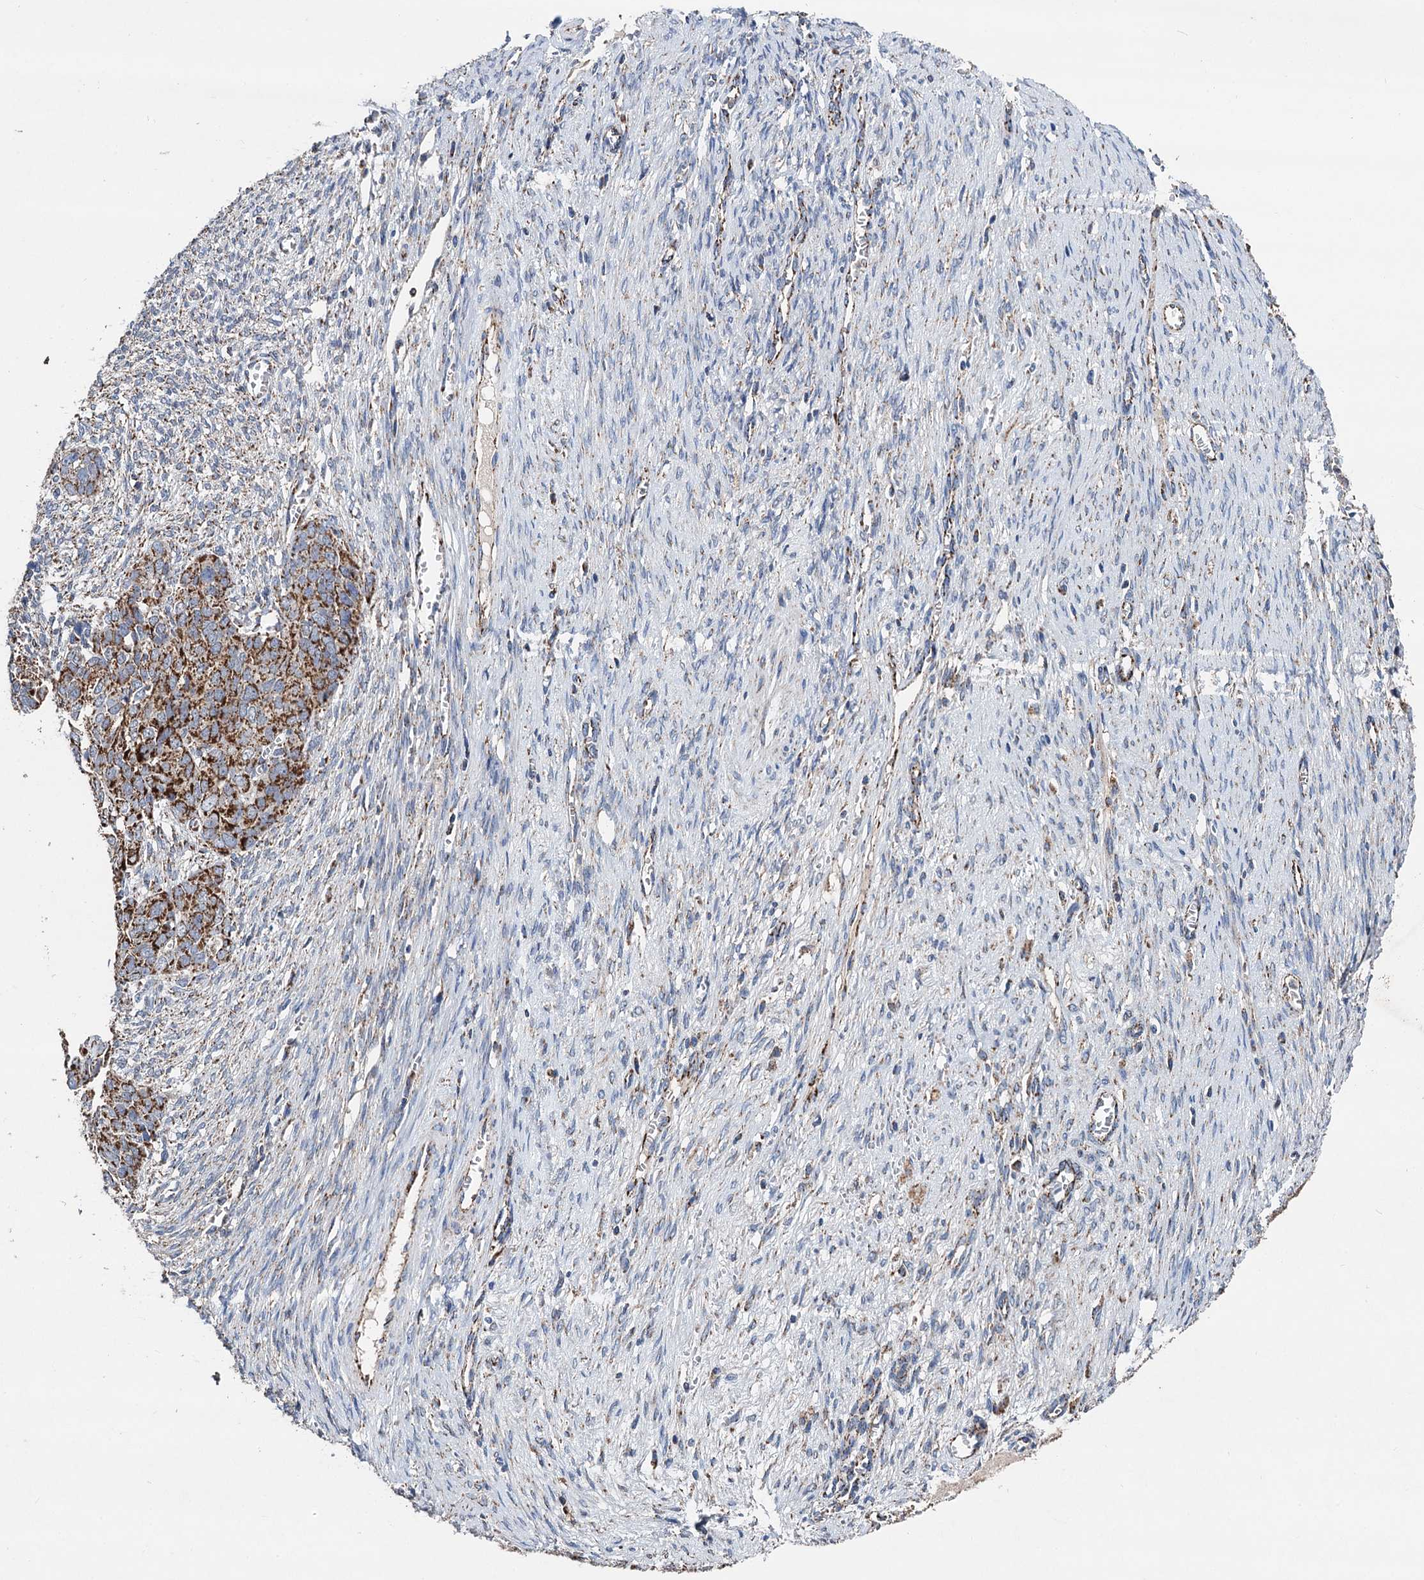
{"staining": {"intensity": "strong", "quantity": ">75%", "location": "cytoplasmic/membranous"}, "tissue": "ovarian cancer", "cell_type": "Tumor cells", "image_type": "cancer", "snomed": [{"axis": "morphology", "description": "Cystadenocarcinoma, serous, NOS"}, {"axis": "topography", "description": "Ovary"}], "caption": "Immunohistochemistry of human ovarian serous cystadenocarcinoma shows high levels of strong cytoplasmic/membranous staining in about >75% of tumor cells.", "gene": "DGLUCY", "patient": {"sex": "female", "age": 44}}